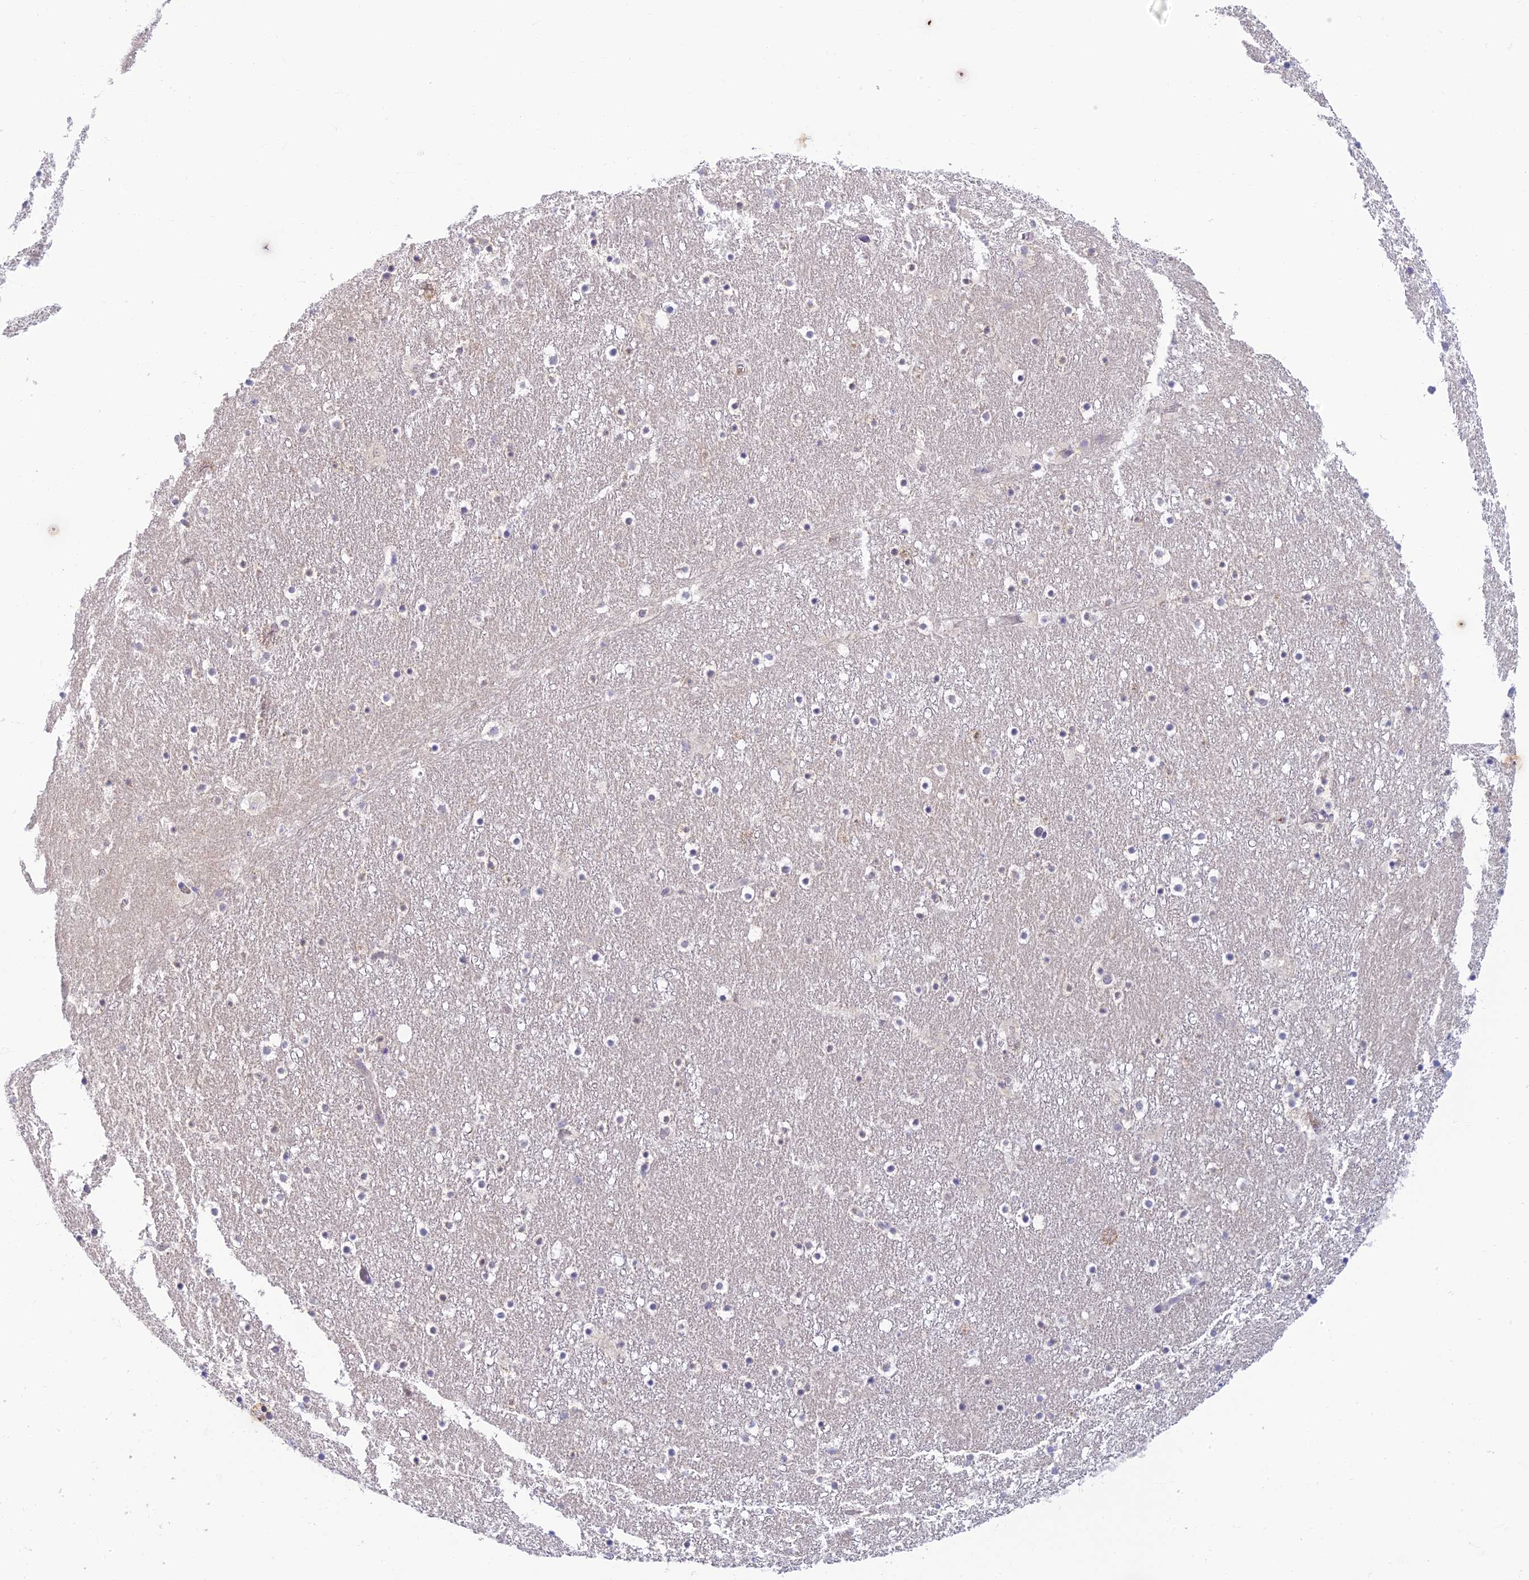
{"staining": {"intensity": "negative", "quantity": "none", "location": "none"}, "tissue": "caudate", "cell_type": "Glial cells", "image_type": "normal", "snomed": [{"axis": "morphology", "description": "Normal tissue, NOS"}, {"axis": "topography", "description": "Lateral ventricle wall"}], "caption": "Immunohistochemistry (IHC) photomicrograph of benign caudate stained for a protein (brown), which exhibits no staining in glial cells.", "gene": "SLC25A41", "patient": {"sex": "male", "age": 45}}